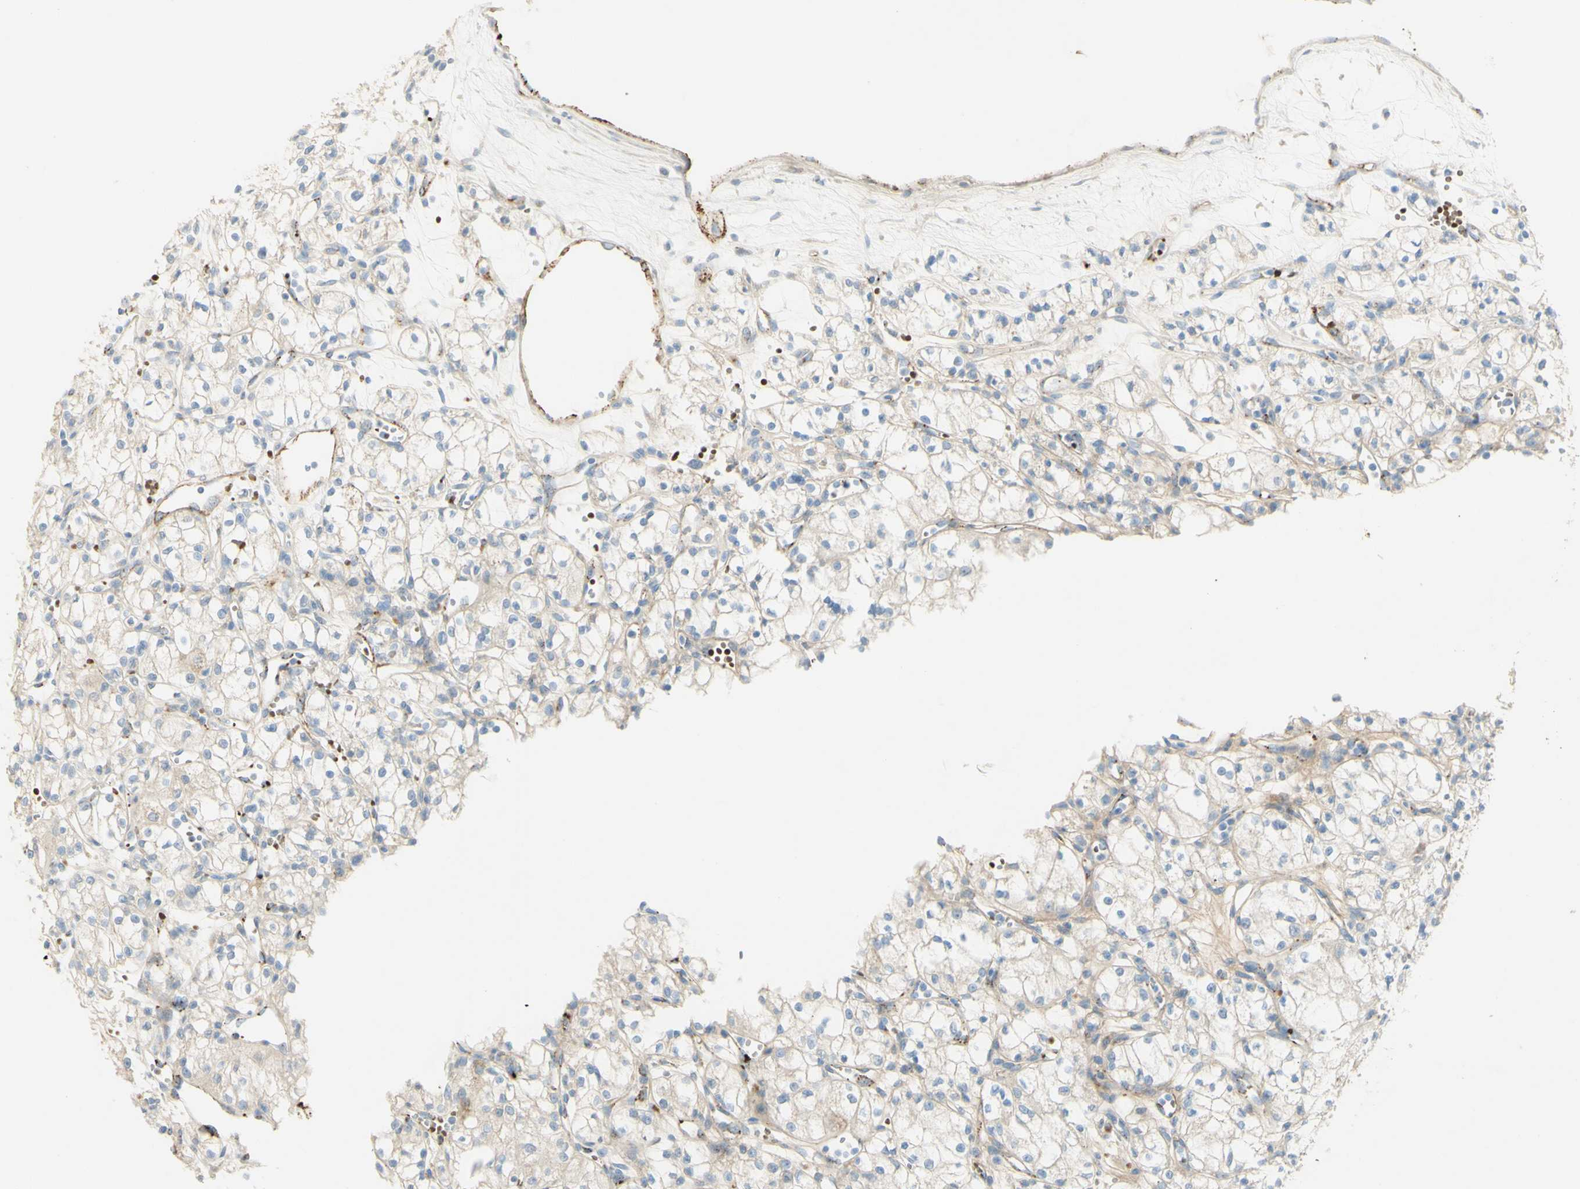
{"staining": {"intensity": "weak", "quantity": "<25%", "location": "cytoplasmic/membranous"}, "tissue": "renal cancer", "cell_type": "Tumor cells", "image_type": "cancer", "snomed": [{"axis": "morphology", "description": "Normal tissue, NOS"}, {"axis": "morphology", "description": "Adenocarcinoma, NOS"}, {"axis": "topography", "description": "Kidney"}], "caption": "Immunohistochemical staining of human renal adenocarcinoma demonstrates no significant positivity in tumor cells.", "gene": "GAN", "patient": {"sex": "male", "age": 59}}